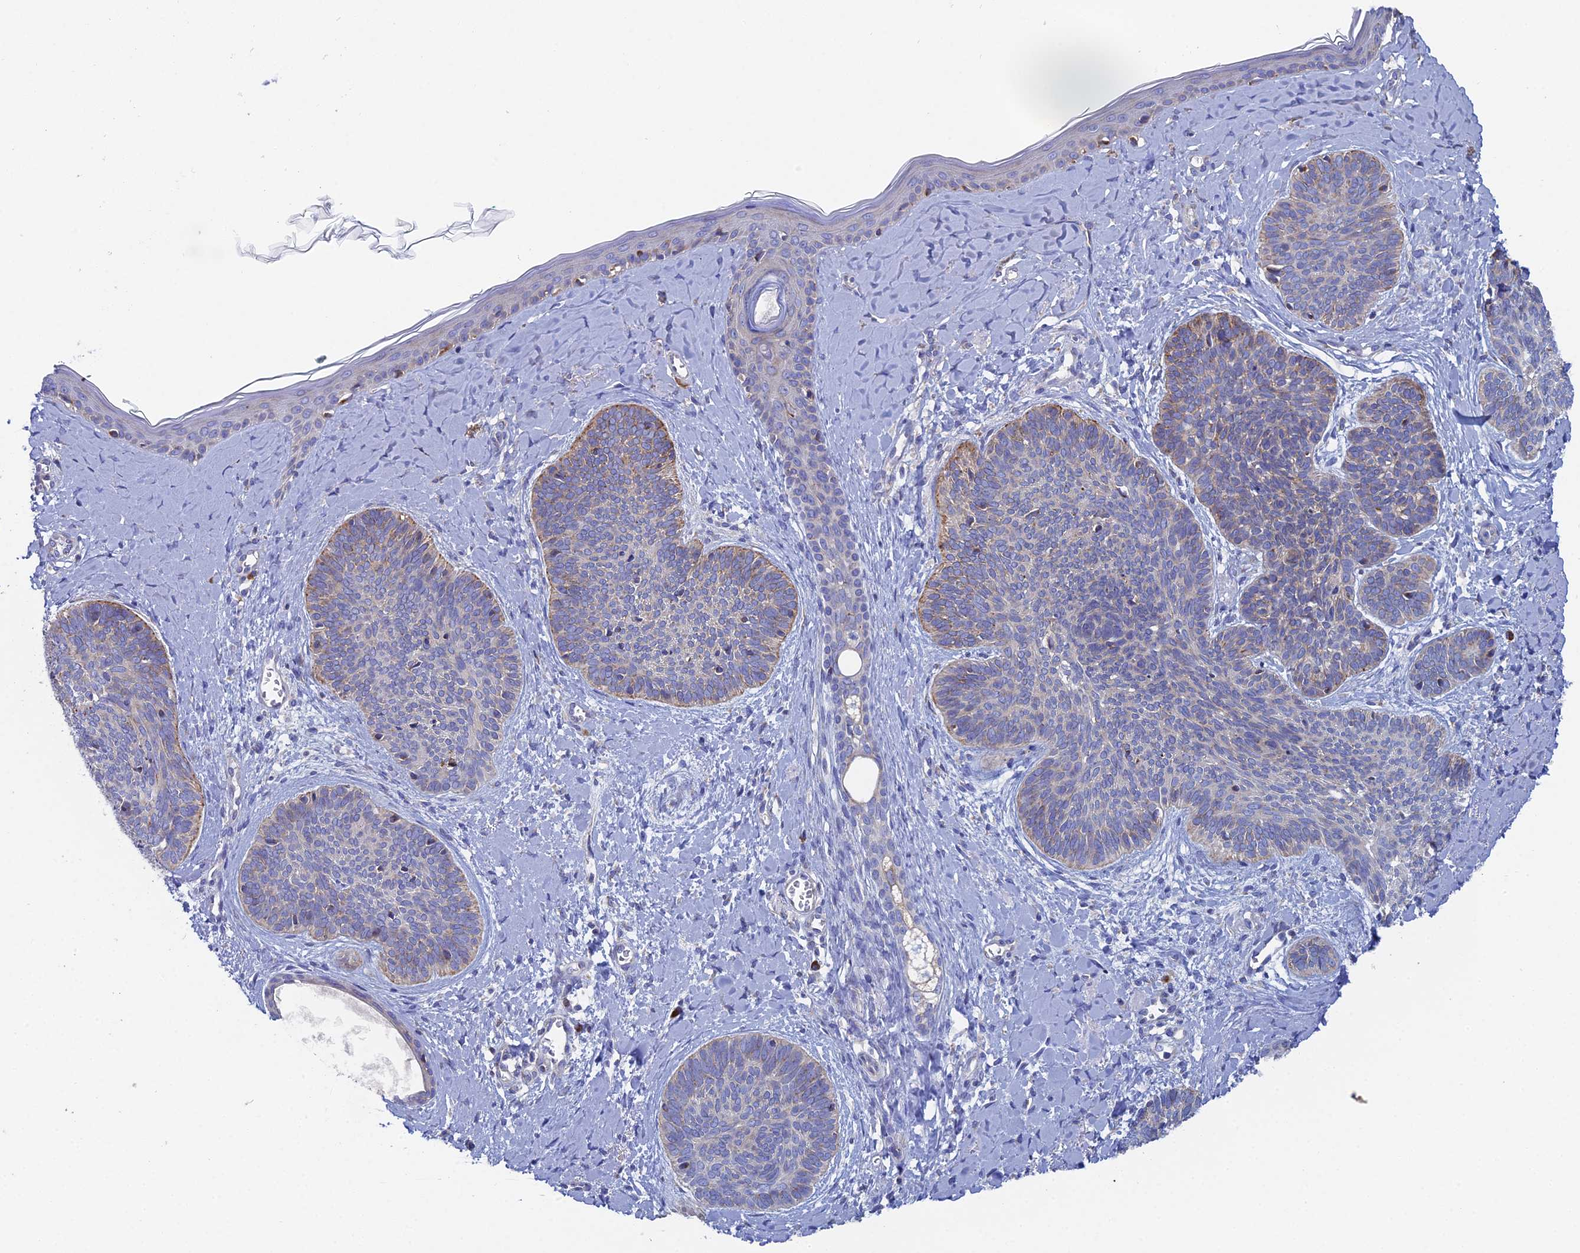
{"staining": {"intensity": "moderate", "quantity": "<25%", "location": "cytoplasmic/membranous"}, "tissue": "skin cancer", "cell_type": "Tumor cells", "image_type": "cancer", "snomed": [{"axis": "morphology", "description": "Basal cell carcinoma"}, {"axis": "topography", "description": "Skin"}], "caption": "Human skin basal cell carcinoma stained with a protein marker exhibits moderate staining in tumor cells.", "gene": "CLCN3", "patient": {"sex": "female", "age": 81}}